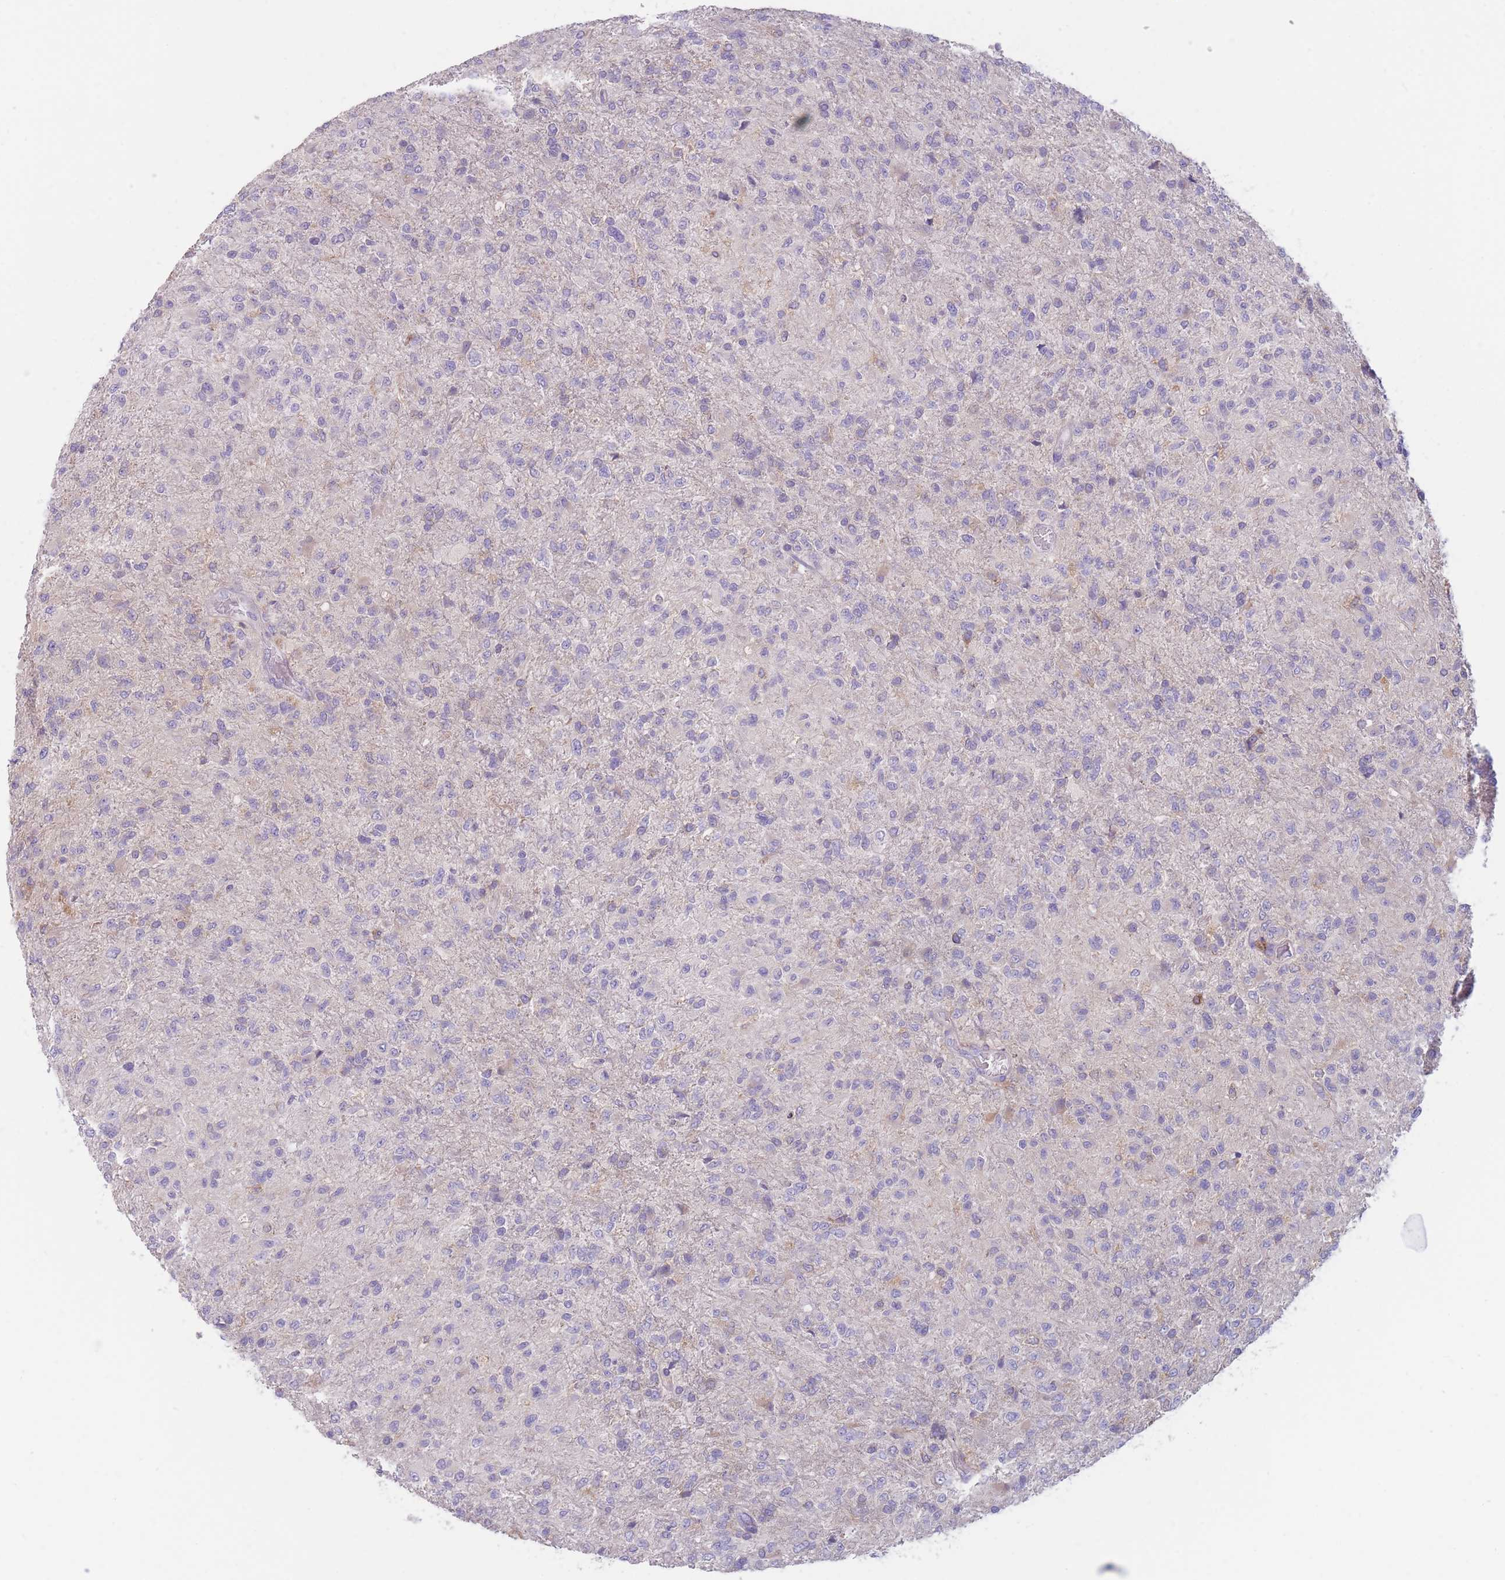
{"staining": {"intensity": "negative", "quantity": "none", "location": "none"}, "tissue": "glioma", "cell_type": "Tumor cells", "image_type": "cancer", "snomed": [{"axis": "morphology", "description": "Glioma, malignant, High grade"}, {"axis": "topography", "description": "Brain"}], "caption": "This image is of glioma stained with IHC to label a protein in brown with the nuclei are counter-stained blue. There is no expression in tumor cells.", "gene": "ST3GAL4", "patient": {"sex": "female", "age": 74}}